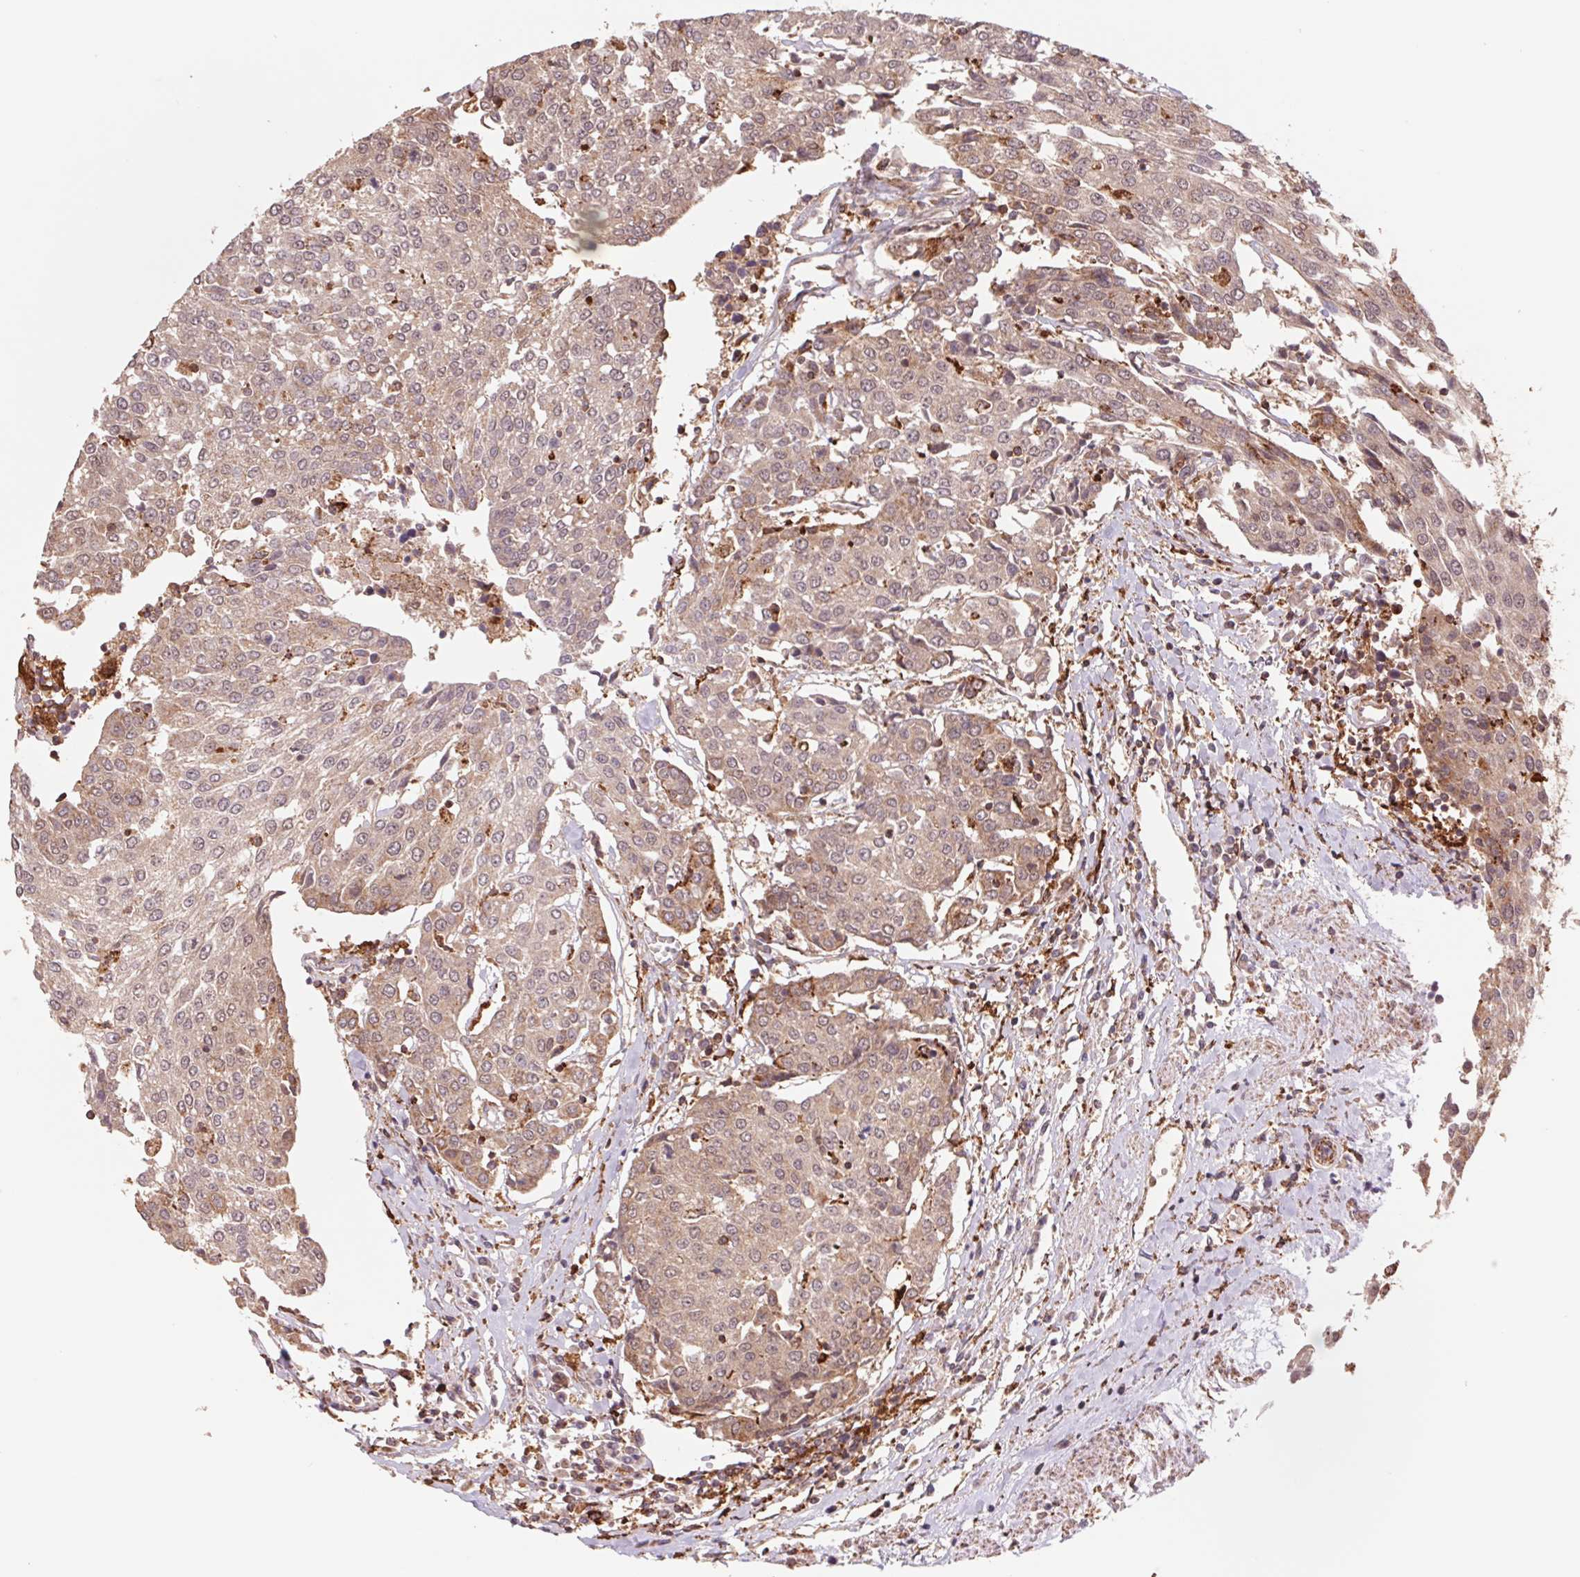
{"staining": {"intensity": "weak", "quantity": "25%-75%", "location": "cytoplasmic/membranous"}, "tissue": "urothelial cancer", "cell_type": "Tumor cells", "image_type": "cancer", "snomed": [{"axis": "morphology", "description": "Urothelial carcinoma, High grade"}, {"axis": "topography", "description": "Urinary bladder"}], "caption": "Human urothelial cancer stained with a brown dye demonstrates weak cytoplasmic/membranous positive expression in approximately 25%-75% of tumor cells.", "gene": "URM1", "patient": {"sex": "female", "age": 85}}